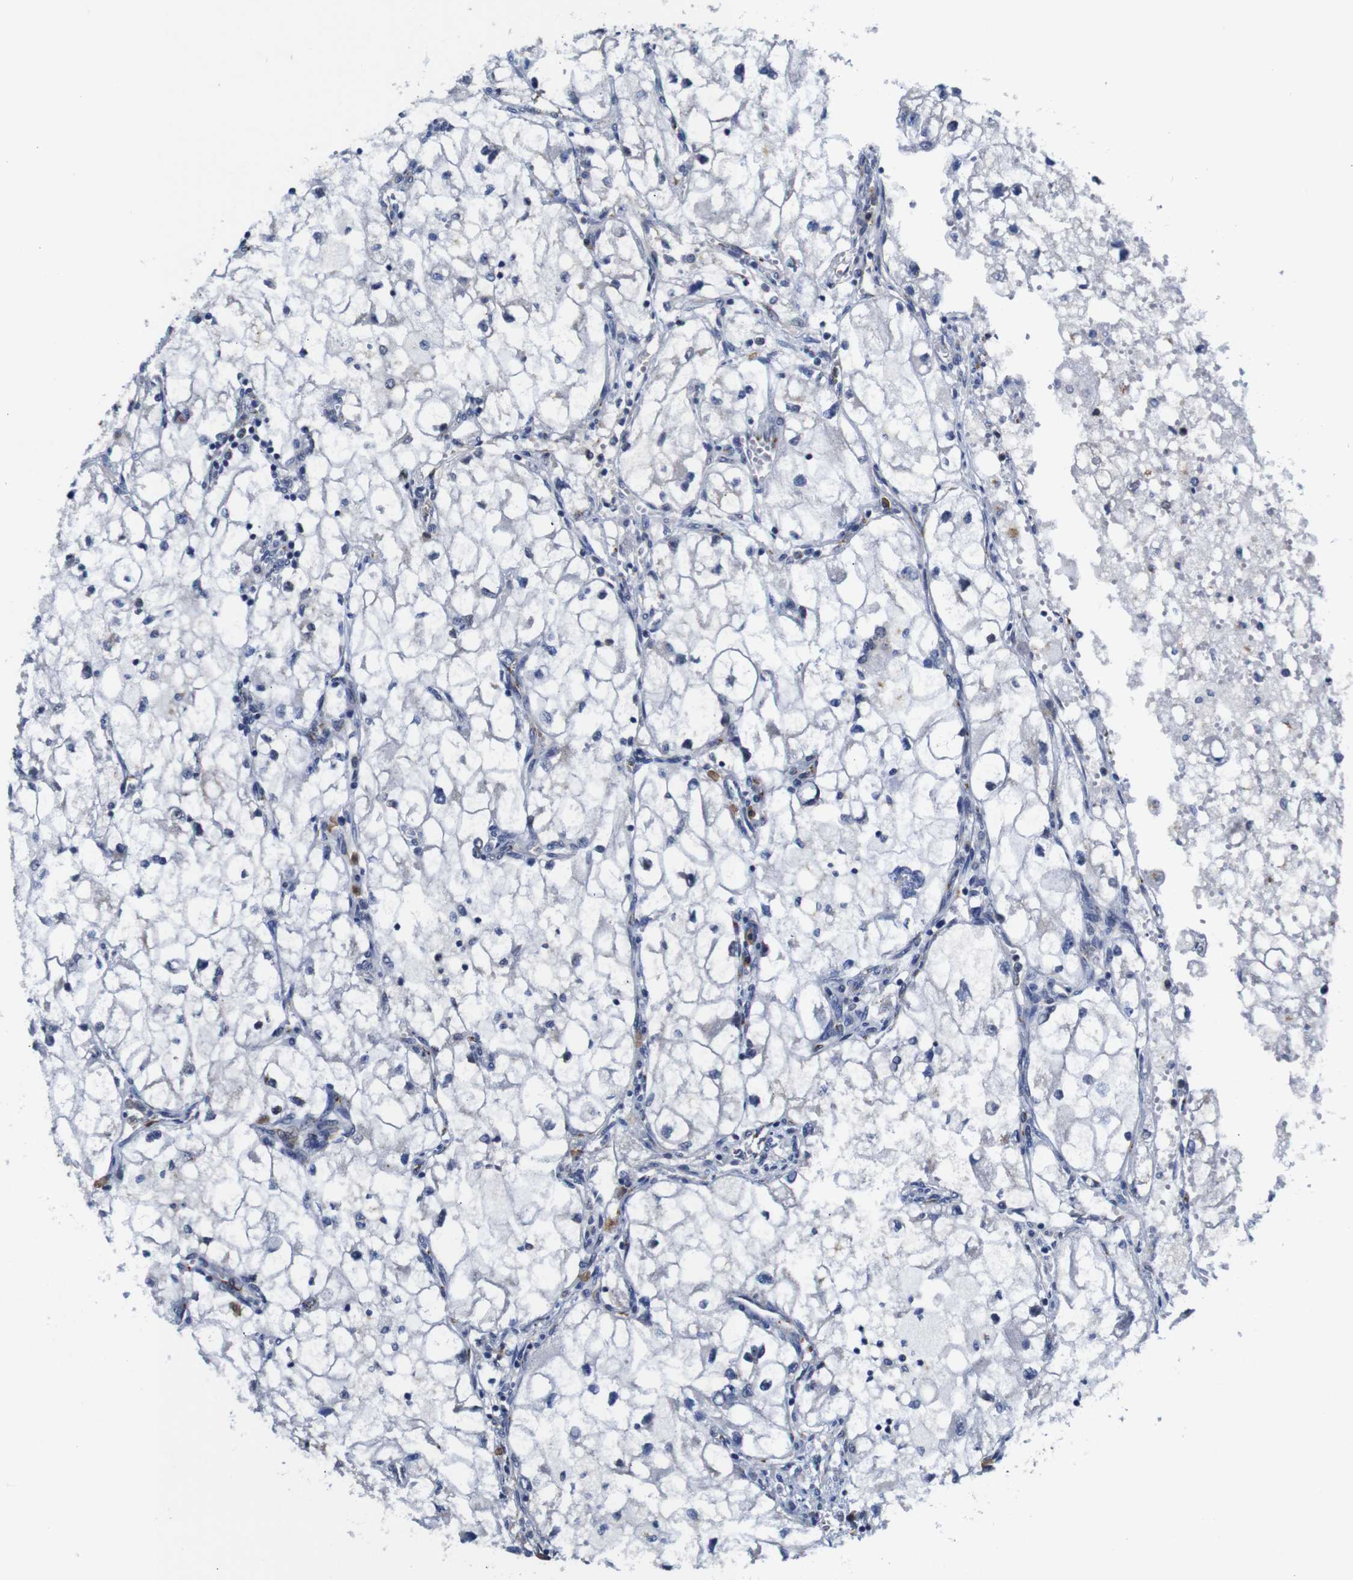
{"staining": {"intensity": "negative", "quantity": "none", "location": "none"}, "tissue": "renal cancer", "cell_type": "Tumor cells", "image_type": "cancer", "snomed": [{"axis": "morphology", "description": "Adenocarcinoma, NOS"}, {"axis": "topography", "description": "Kidney"}], "caption": "An immunohistochemistry (IHC) photomicrograph of renal adenocarcinoma is shown. There is no staining in tumor cells of renal adenocarcinoma.", "gene": "FURIN", "patient": {"sex": "female", "age": 70}}